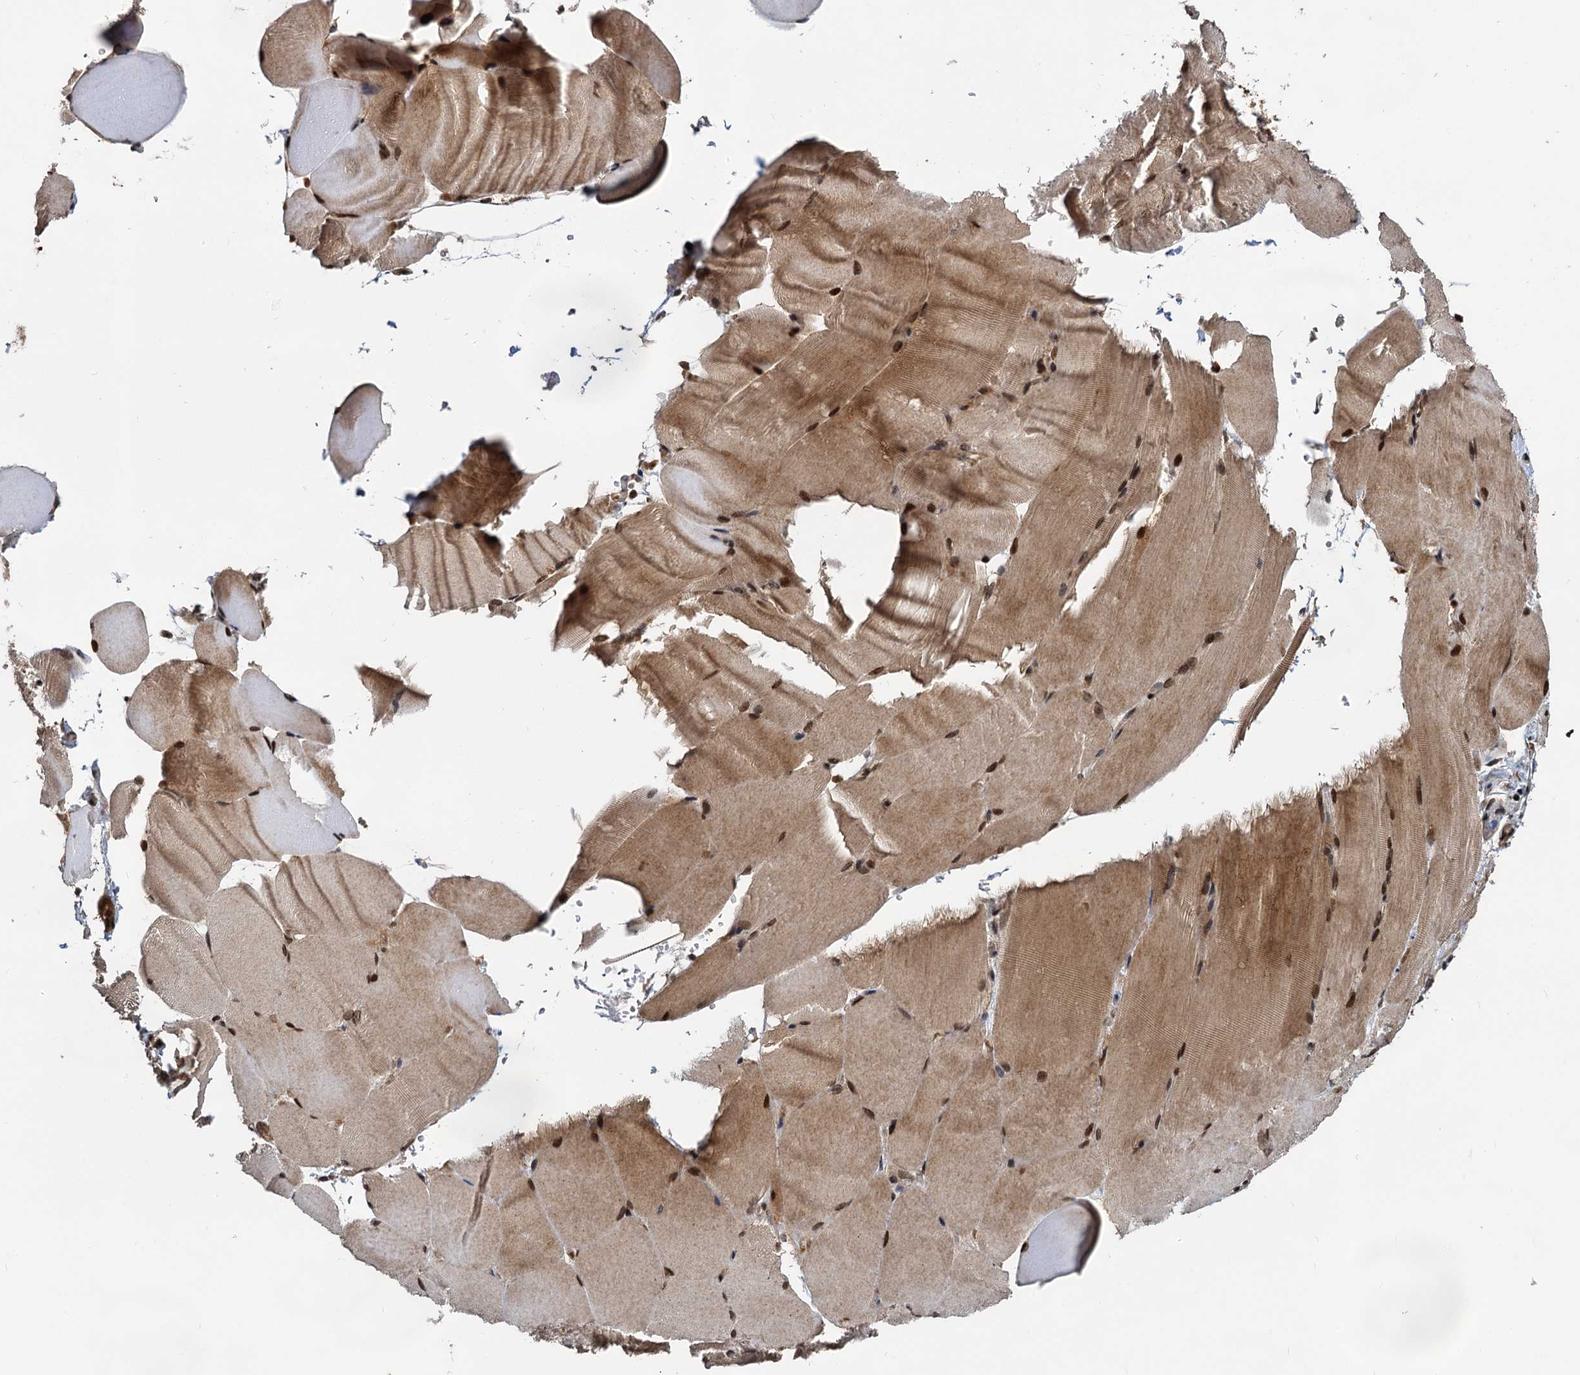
{"staining": {"intensity": "moderate", "quantity": ">75%", "location": "cytoplasmic/membranous,nuclear"}, "tissue": "skeletal muscle", "cell_type": "Myocytes", "image_type": "normal", "snomed": [{"axis": "morphology", "description": "Normal tissue, NOS"}, {"axis": "topography", "description": "Skeletal muscle"}, {"axis": "topography", "description": "Parathyroid gland"}], "caption": "Myocytes reveal medium levels of moderate cytoplasmic/membranous,nuclear positivity in approximately >75% of cells in unremarkable skeletal muscle.", "gene": "CEP192", "patient": {"sex": "female", "age": 37}}